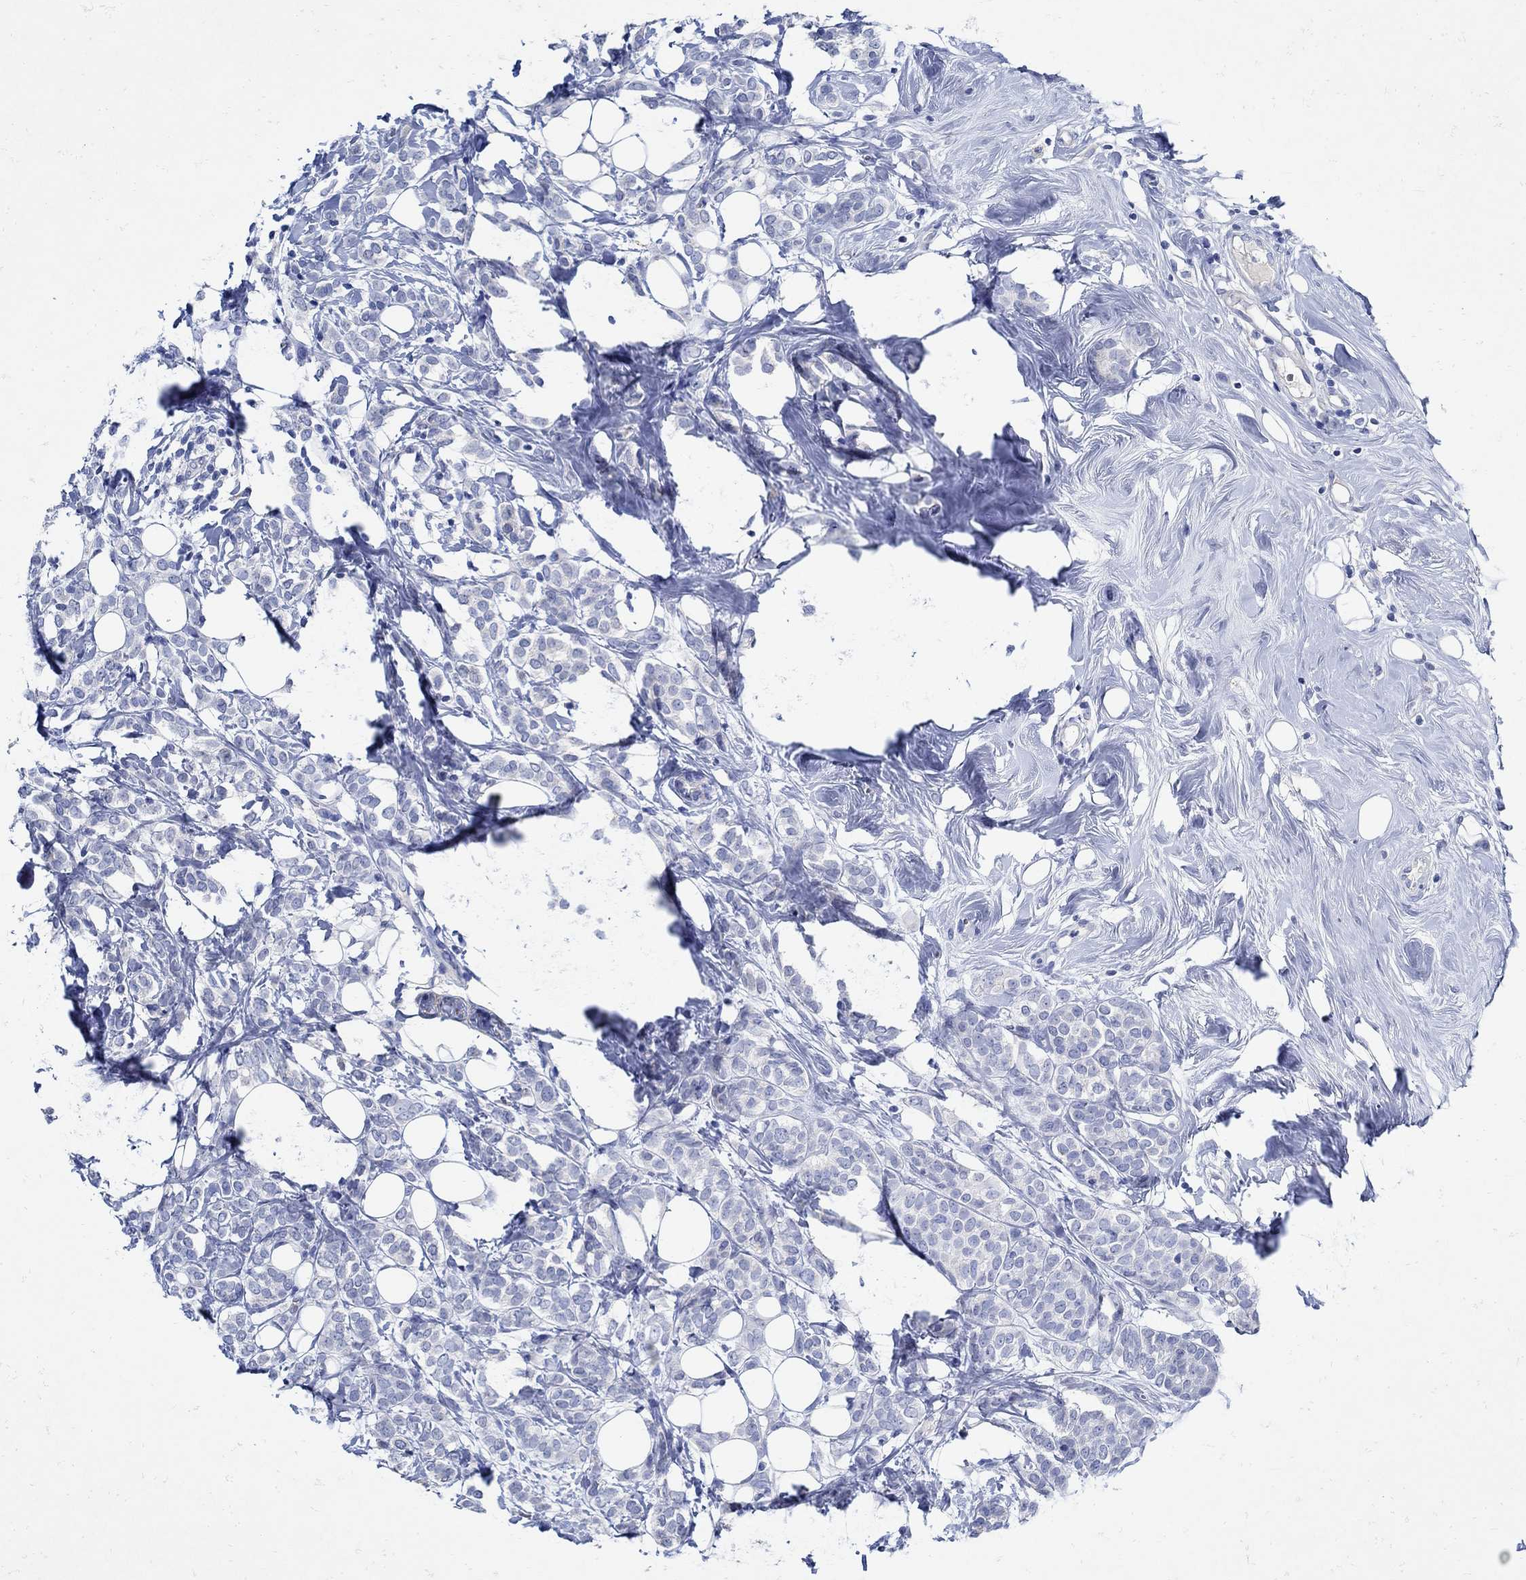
{"staining": {"intensity": "negative", "quantity": "none", "location": "none"}, "tissue": "breast cancer", "cell_type": "Tumor cells", "image_type": "cancer", "snomed": [{"axis": "morphology", "description": "Lobular carcinoma"}, {"axis": "topography", "description": "Breast"}], "caption": "Human breast cancer stained for a protein using IHC shows no positivity in tumor cells.", "gene": "NOS1", "patient": {"sex": "female", "age": 49}}